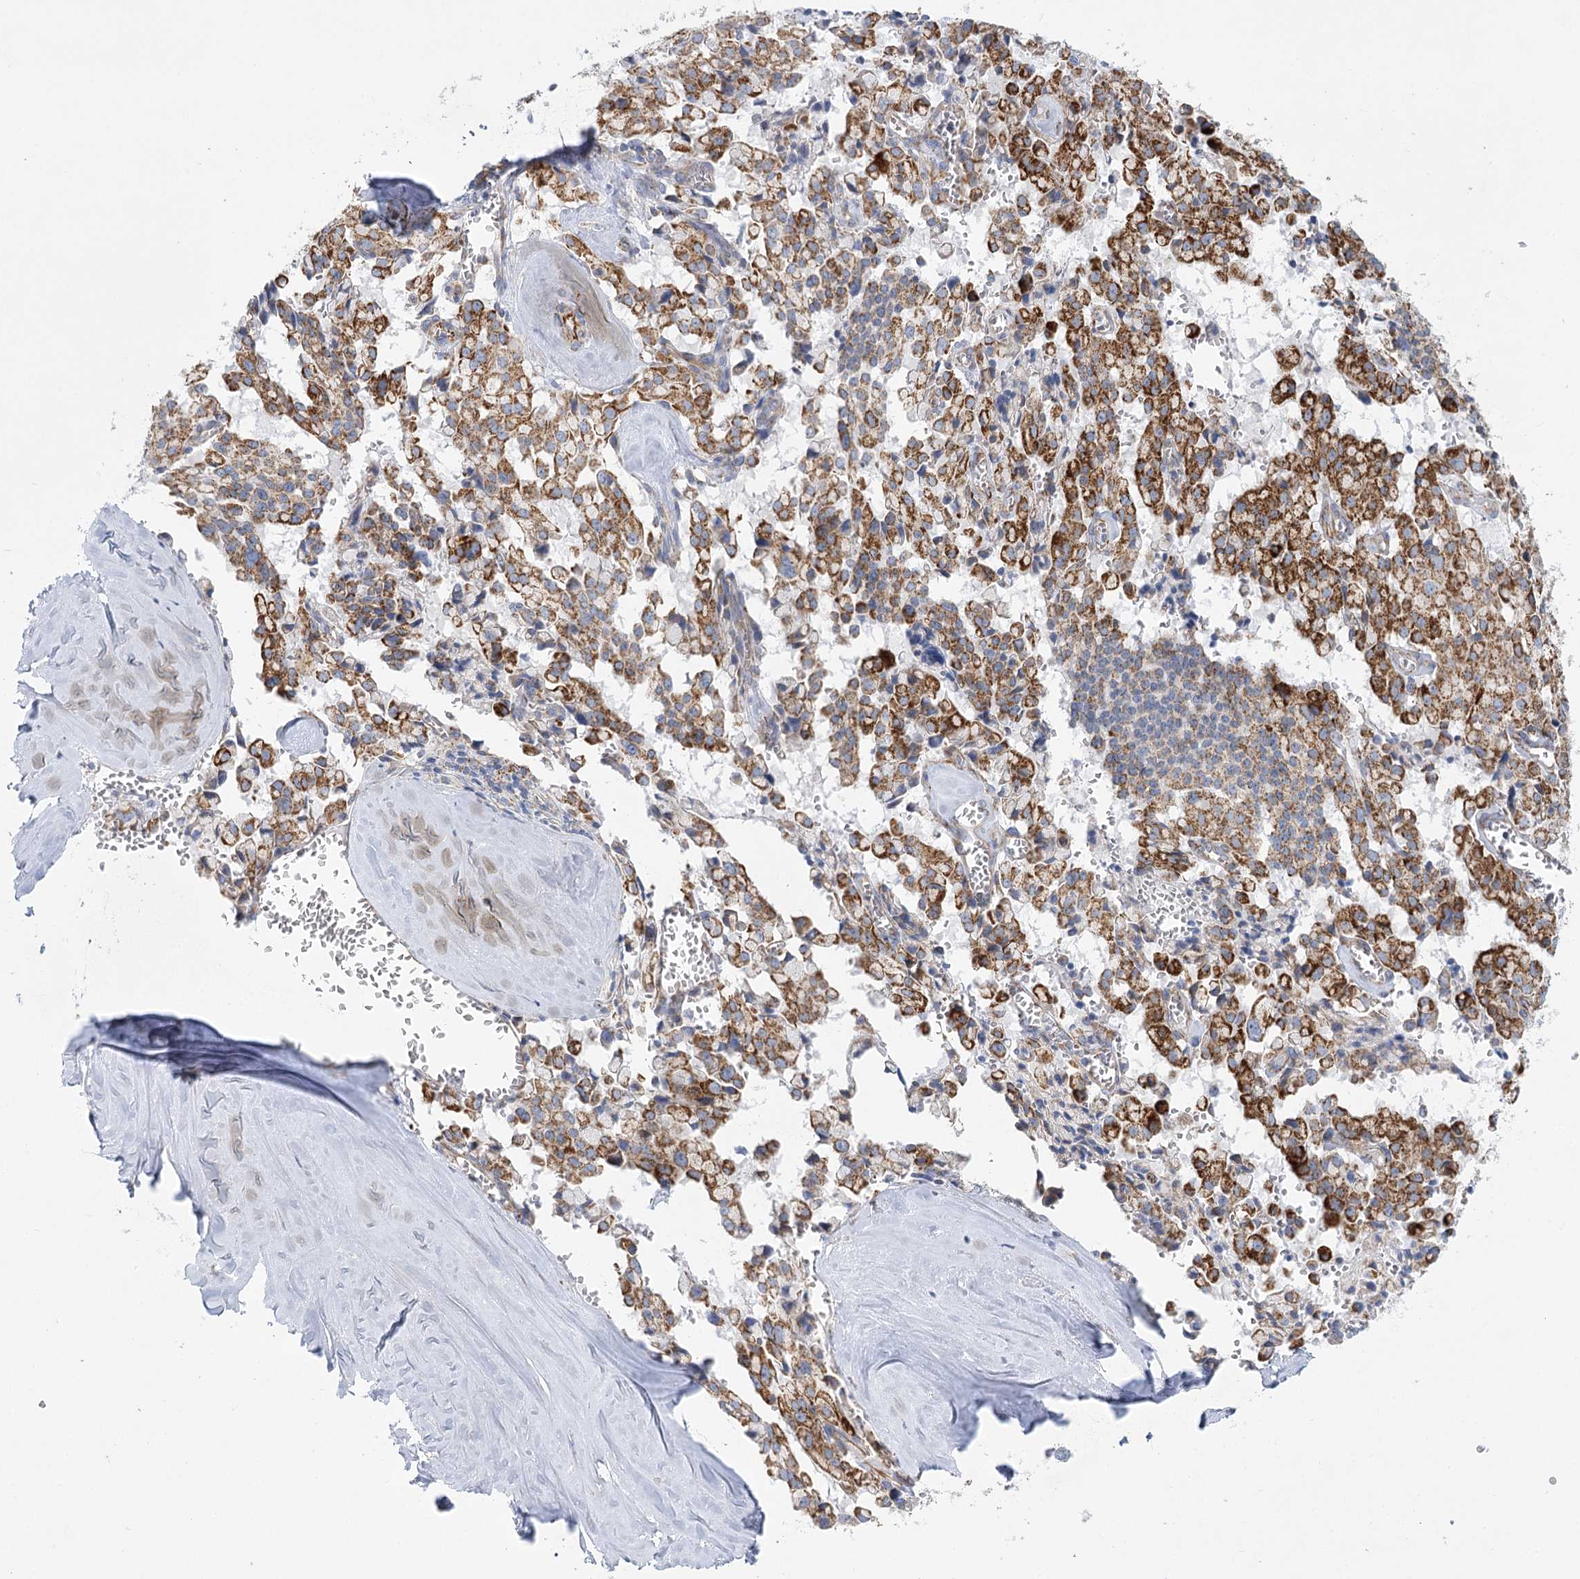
{"staining": {"intensity": "strong", "quantity": ">75%", "location": "cytoplasmic/membranous"}, "tissue": "pancreatic cancer", "cell_type": "Tumor cells", "image_type": "cancer", "snomed": [{"axis": "morphology", "description": "Adenocarcinoma, NOS"}, {"axis": "topography", "description": "Pancreas"}], "caption": "The photomicrograph shows immunohistochemical staining of pancreatic cancer. There is strong cytoplasmic/membranous staining is appreciated in approximately >75% of tumor cells. Nuclei are stained in blue.", "gene": "DHTKD1", "patient": {"sex": "male", "age": 65}}